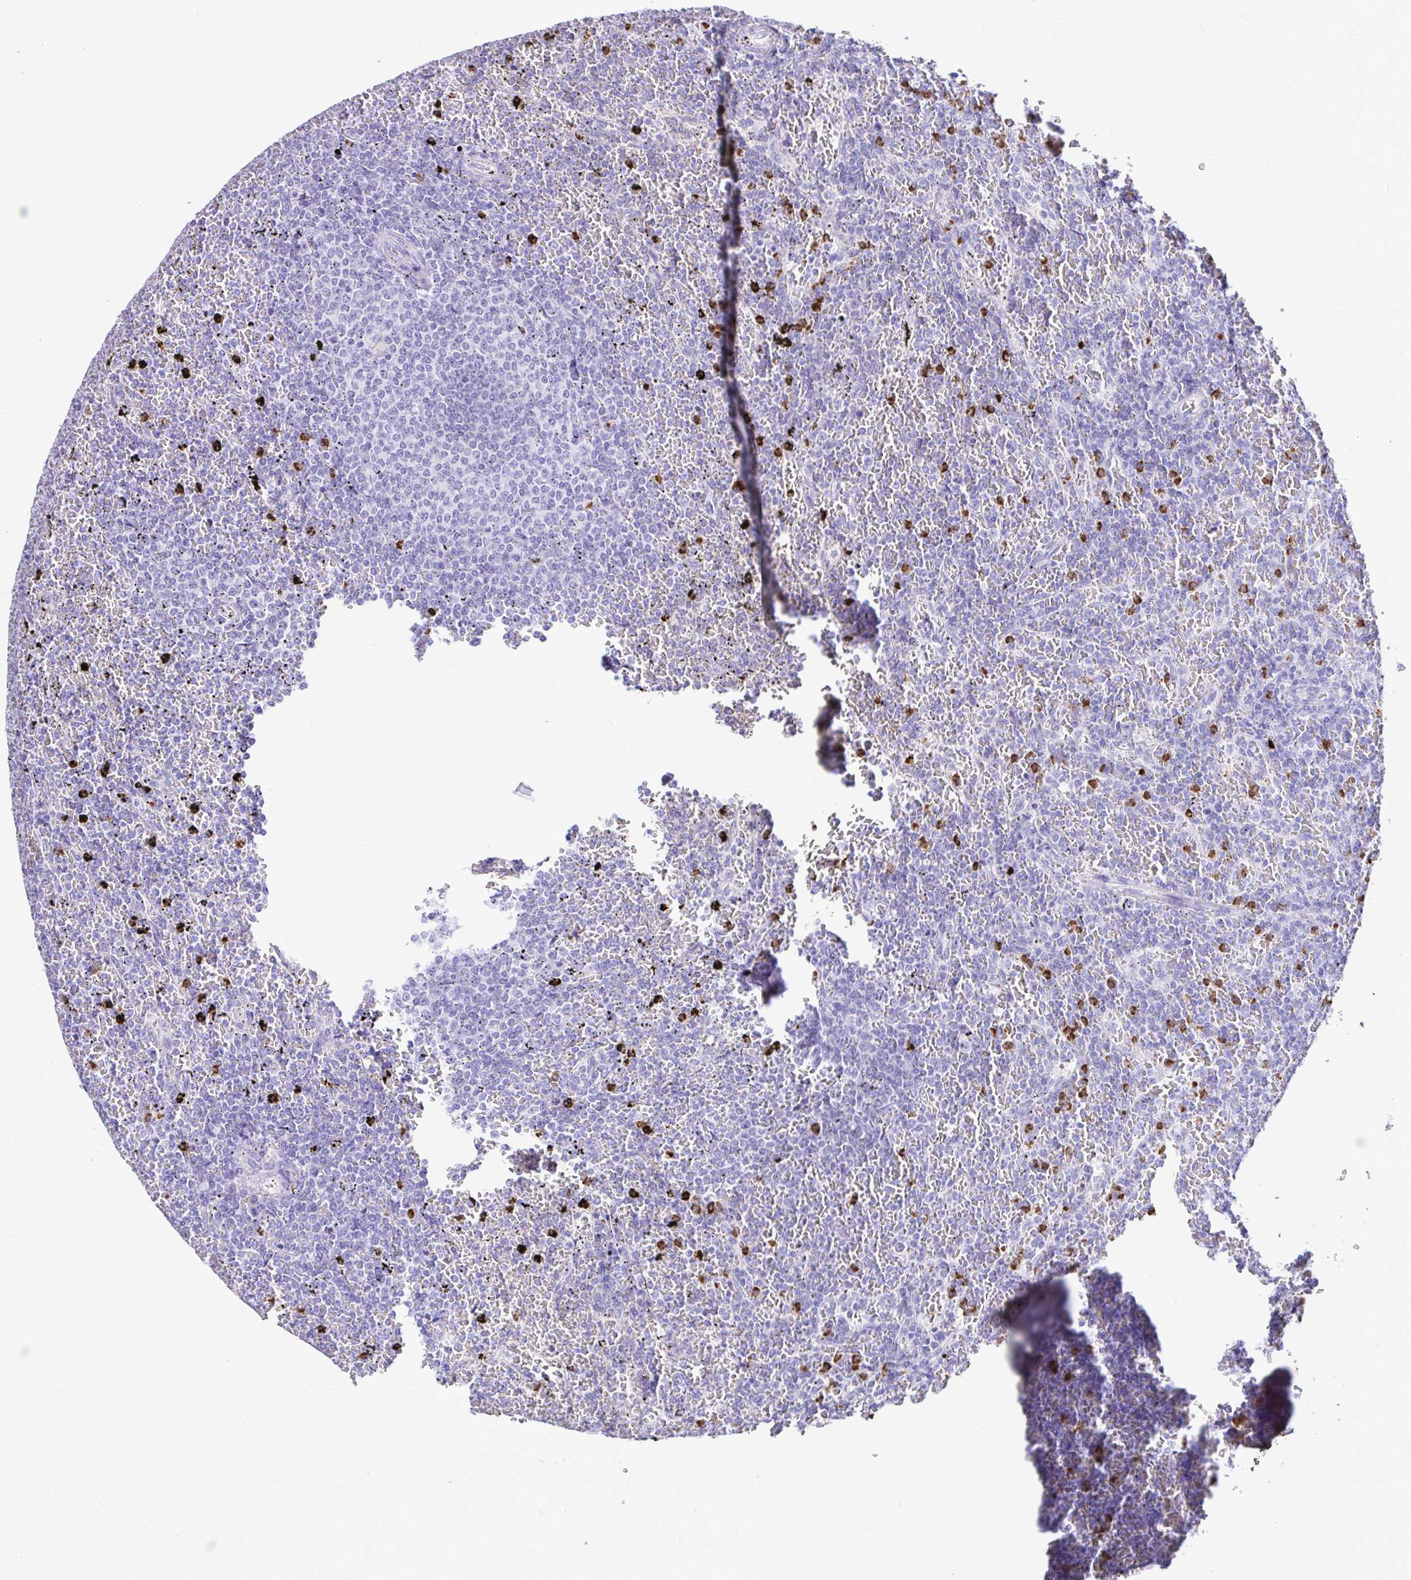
{"staining": {"intensity": "negative", "quantity": "none", "location": "none"}, "tissue": "lymphoma", "cell_type": "Tumor cells", "image_type": "cancer", "snomed": [{"axis": "morphology", "description": "Malignant lymphoma, non-Hodgkin's type, Low grade"}, {"axis": "topography", "description": "Spleen"}], "caption": "The image demonstrates no staining of tumor cells in lymphoma.", "gene": "CLEC1B", "patient": {"sex": "female", "age": 77}}